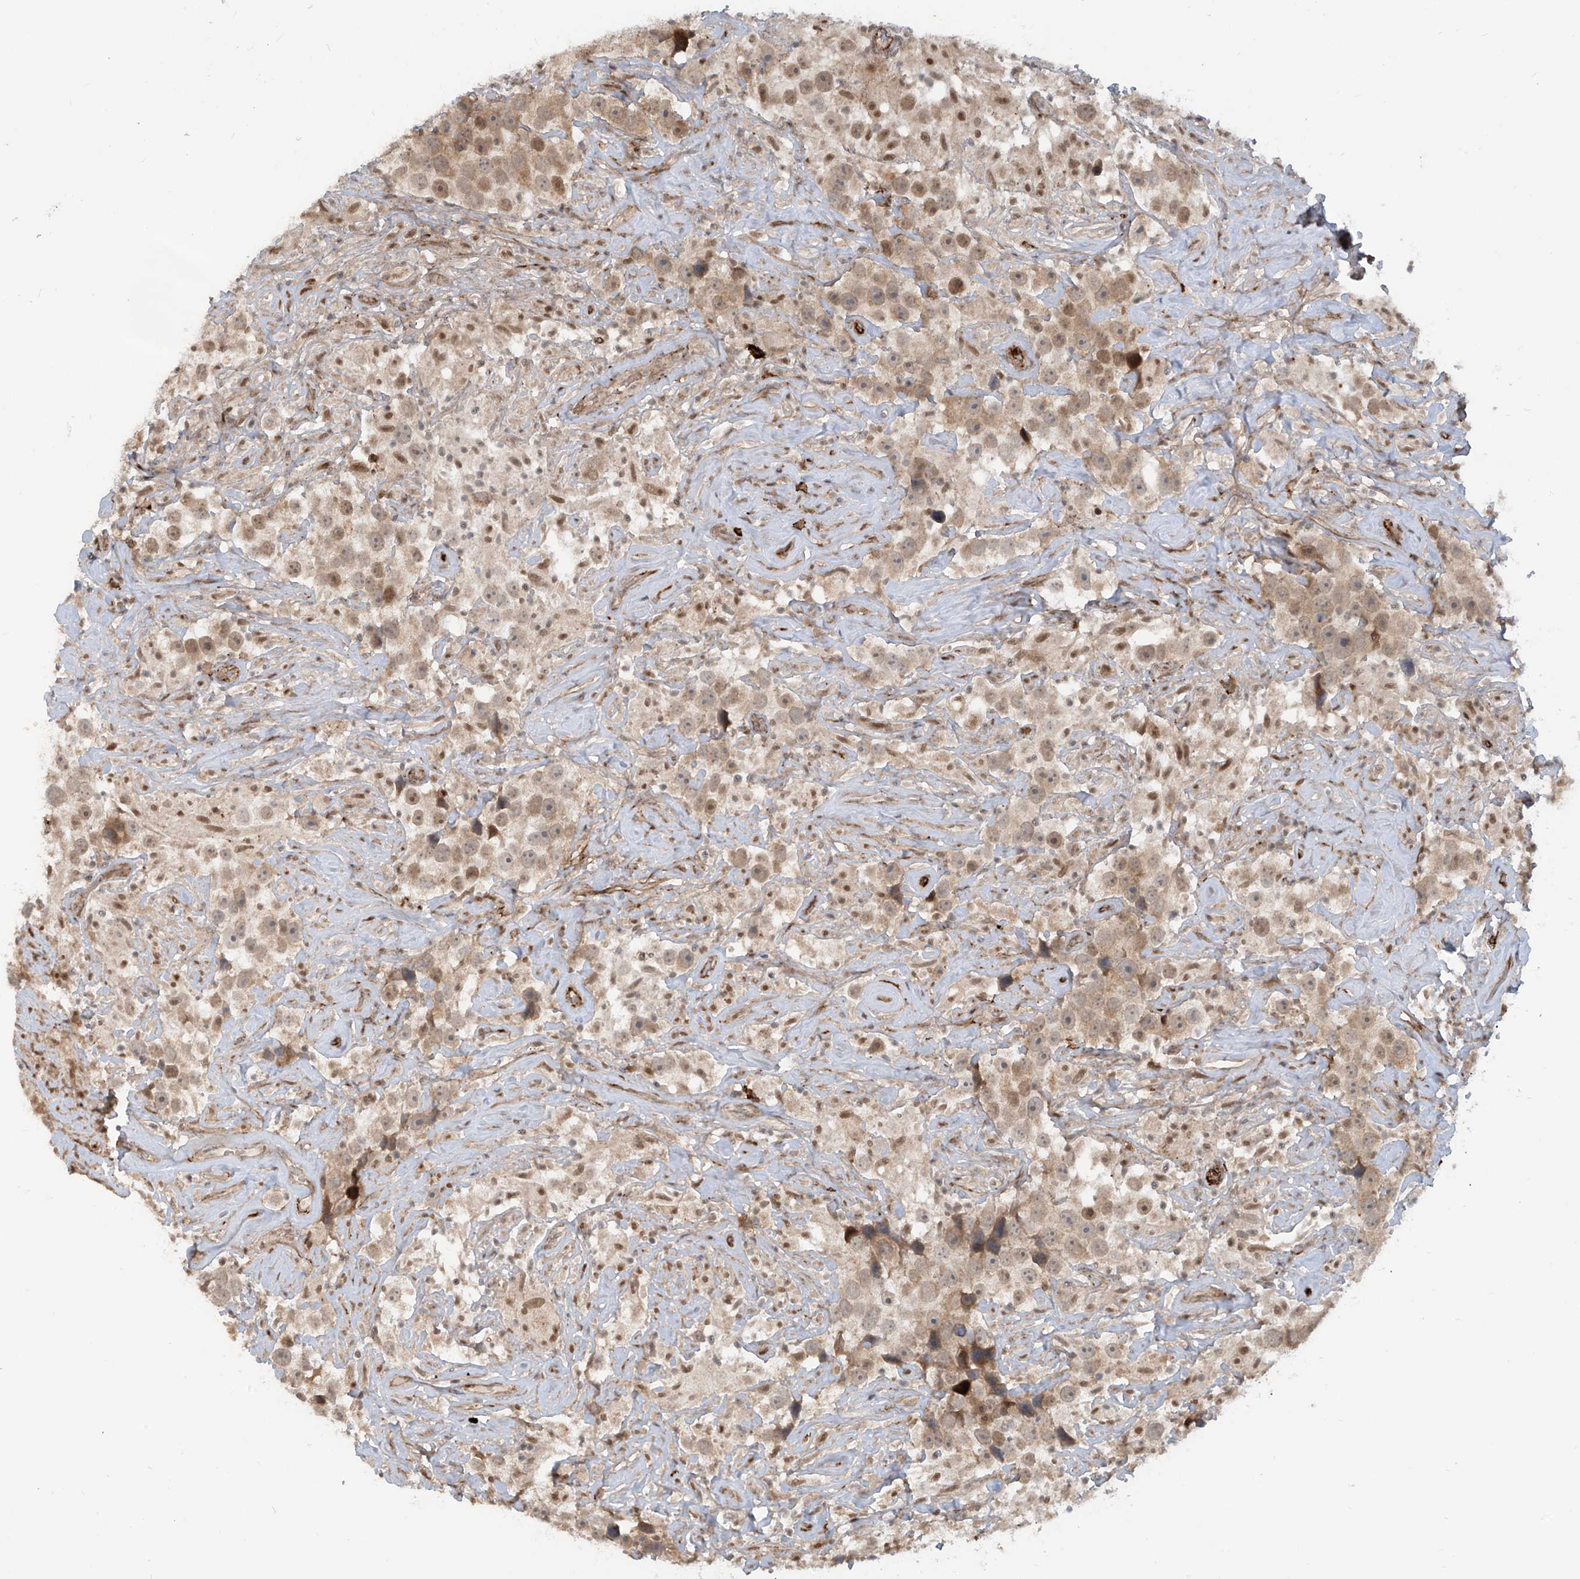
{"staining": {"intensity": "moderate", "quantity": ">75%", "location": "nuclear"}, "tissue": "testis cancer", "cell_type": "Tumor cells", "image_type": "cancer", "snomed": [{"axis": "morphology", "description": "Seminoma, NOS"}, {"axis": "topography", "description": "Testis"}], "caption": "IHC of human seminoma (testis) shows medium levels of moderate nuclear positivity in about >75% of tumor cells.", "gene": "LAGE3", "patient": {"sex": "male", "age": 49}}